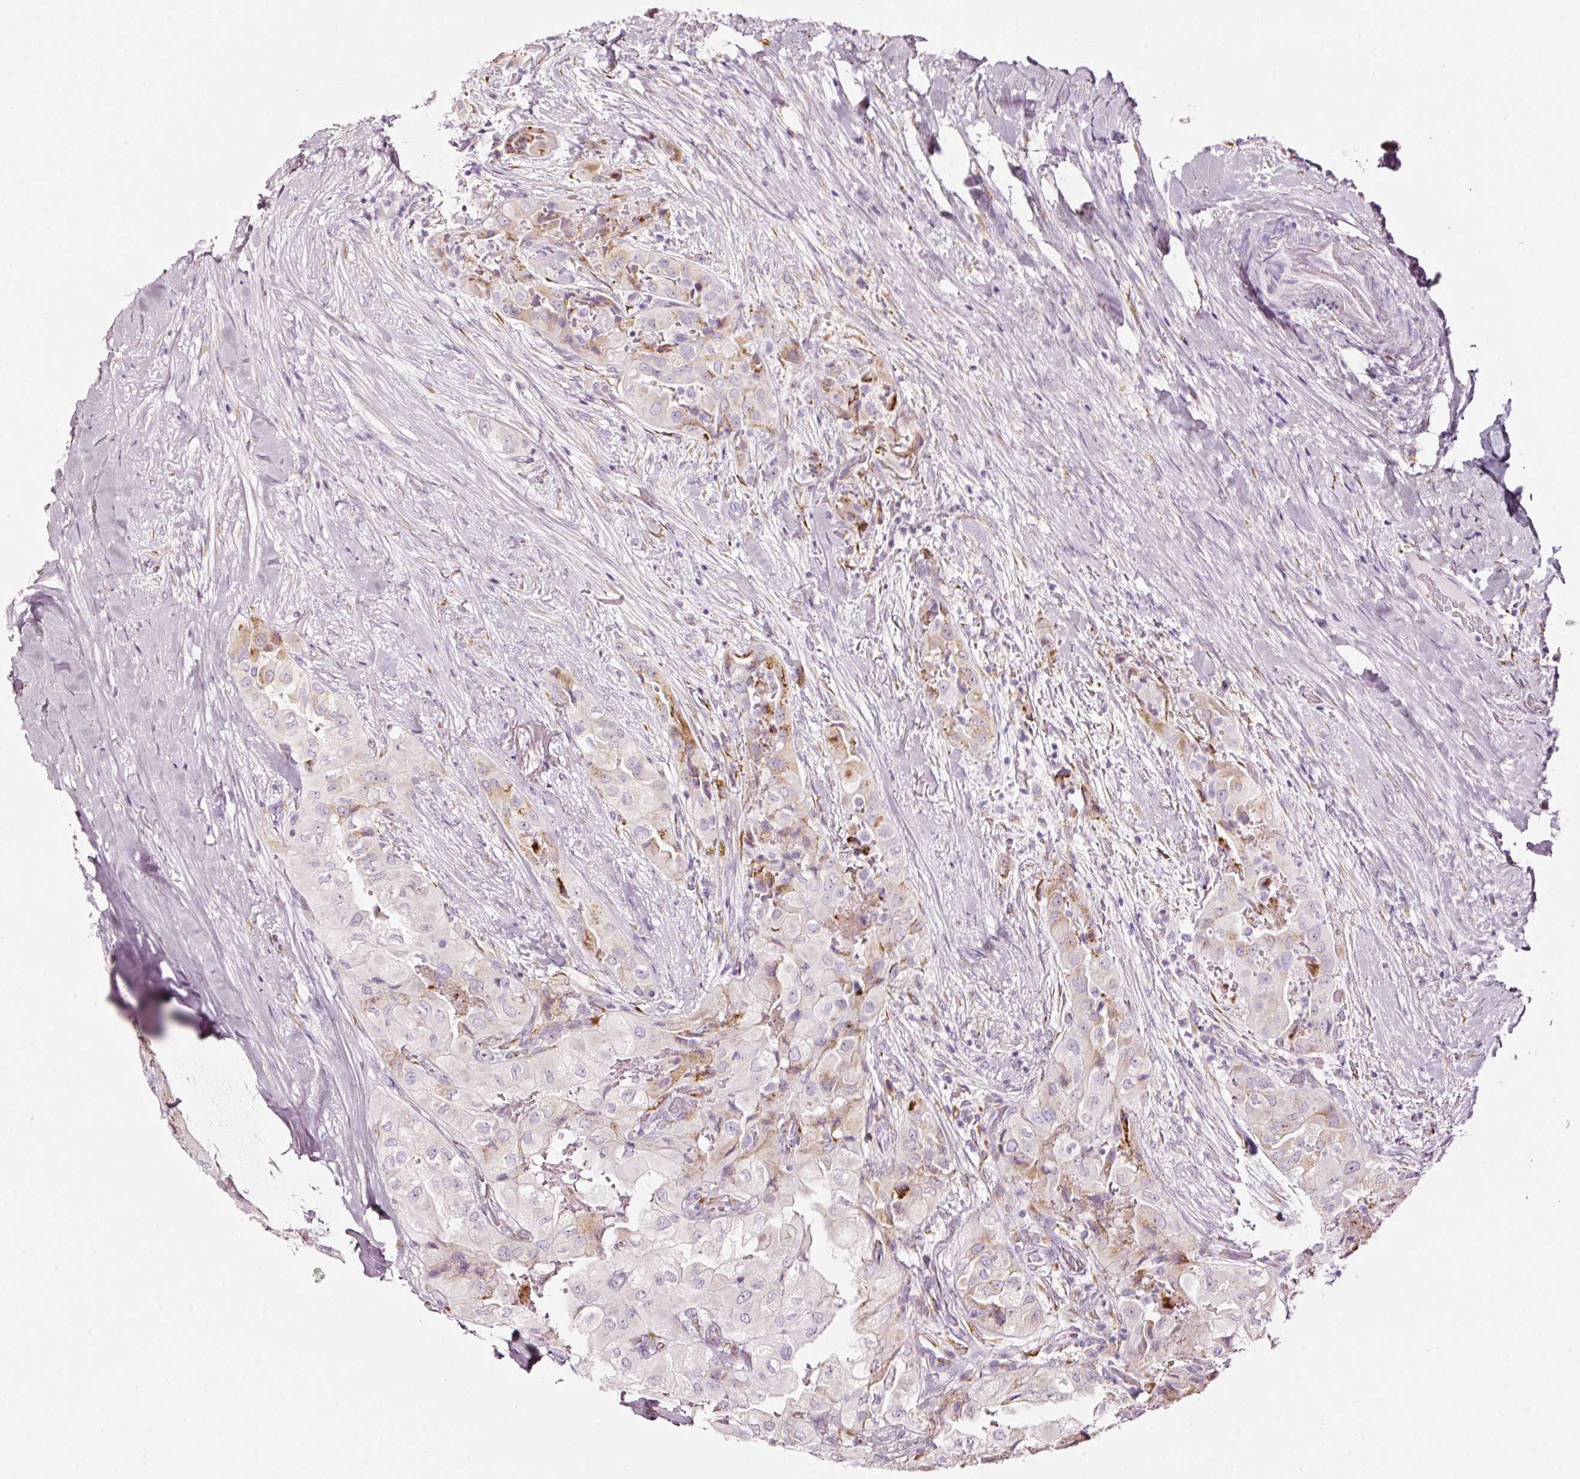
{"staining": {"intensity": "moderate", "quantity": "25%-75%", "location": "cytoplasmic/membranous"}, "tissue": "thyroid cancer", "cell_type": "Tumor cells", "image_type": "cancer", "snomed": [{"axis": "morphology", "description": "Normal tissue, NOS"}, {"axis": "morphology", "description": "Papillary adenocarcinoma, NOS"}, {"axis": "topography", "description": "Thyroid gland"}], "caption": "An image showing moderate cytoplasmic/membranous positivity in approximately 25%-75% of tumor cells in thyroid cancer (papillary adenocarcinoma), as visualized by brown immunohistochemical staining.", "gene": "SDF4", "patient": {"sex": "female", "age": 59}}